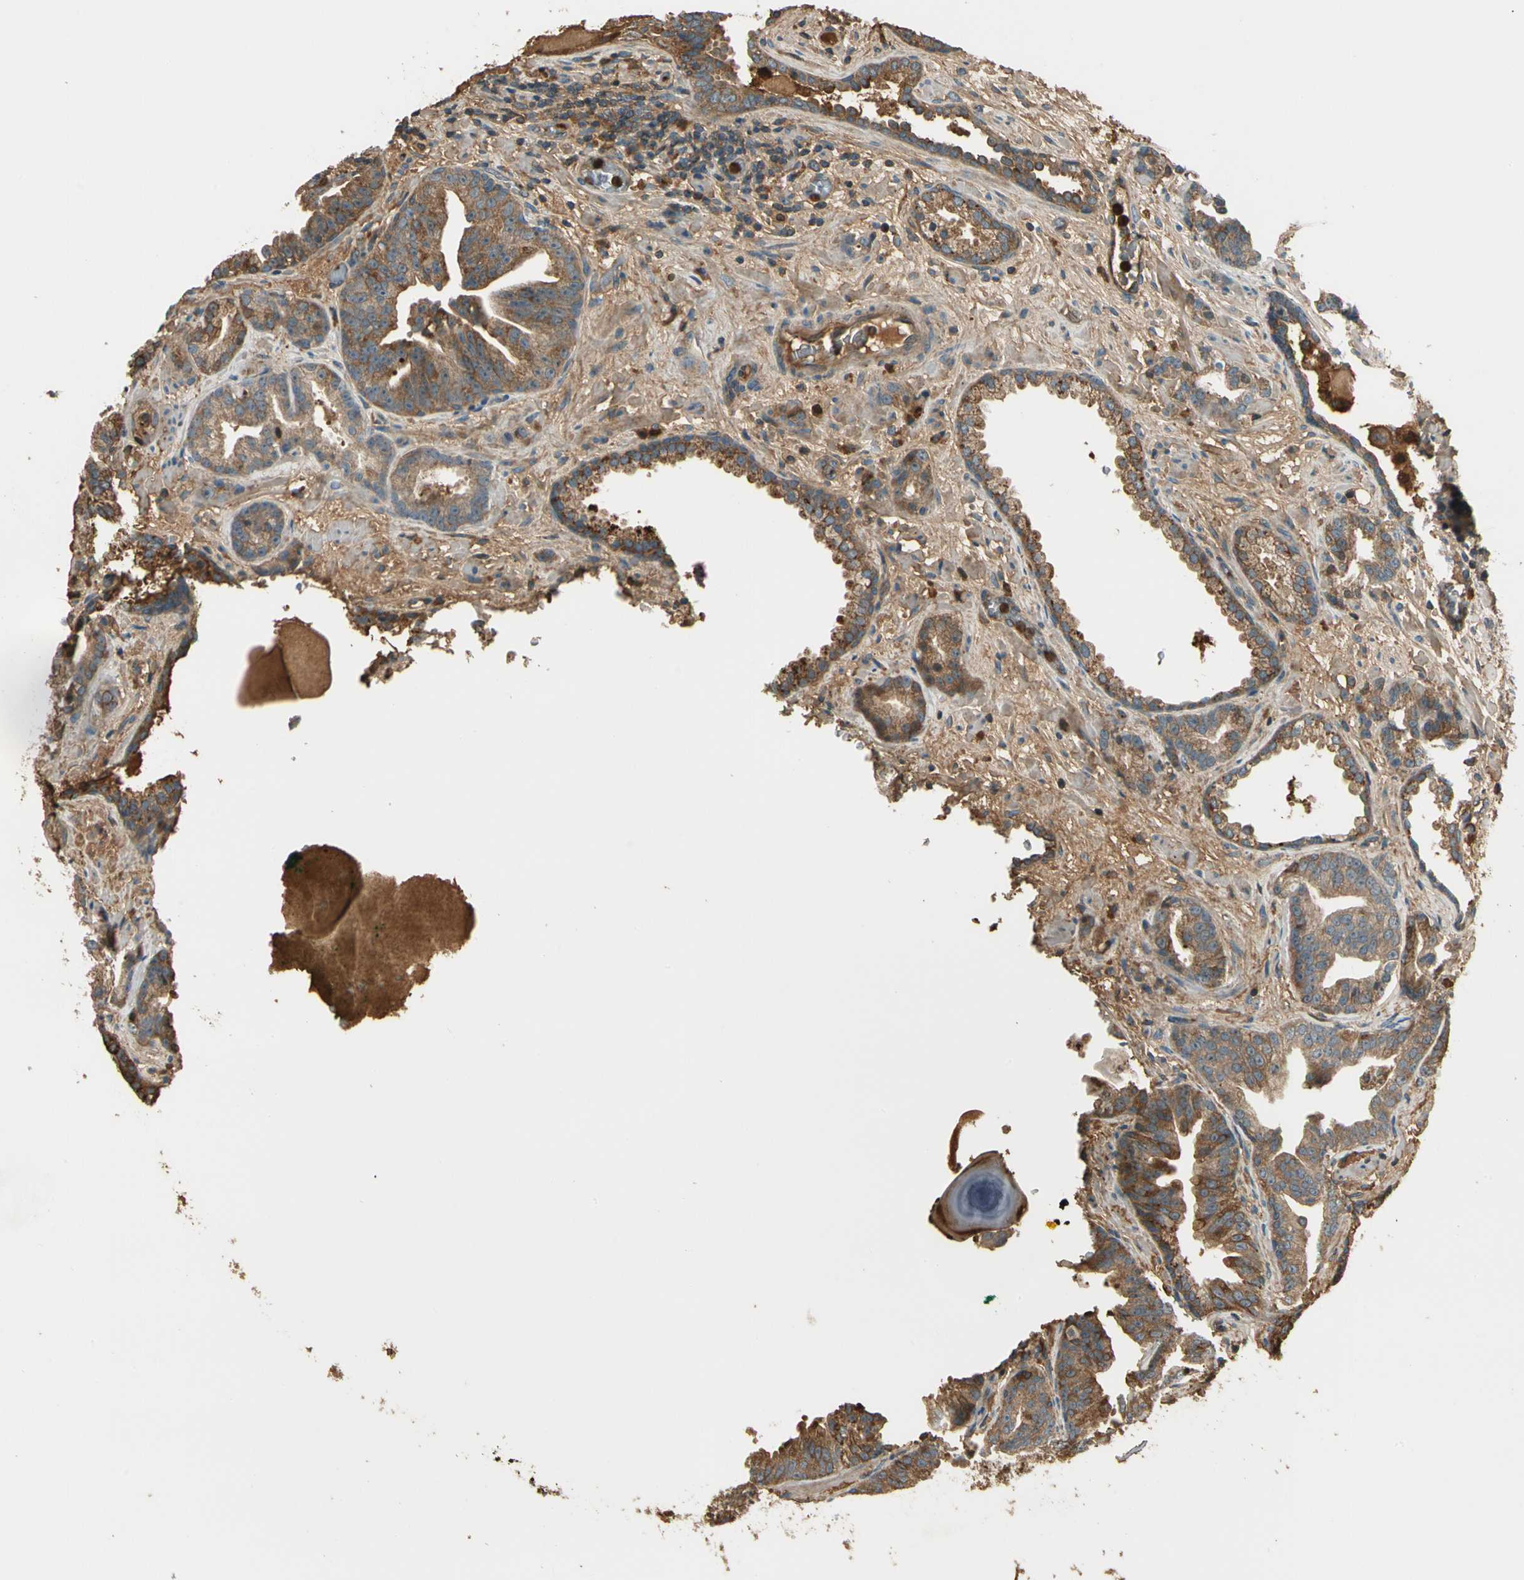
{"staining": {"intensity": "moderate", "quantity": ">75%", "location": "cytoplasmic/membranous"}, "tissue": "prostate cancer", "cell_type": "Tumor cells", "image_type": "cancer", "snomed": [{"axis": "morphology", "description": "Adenocarcinoma, Low grade"}, {"axis": "topography", "description": "Prostate"}], "caption": "Immunohistochemical staining of human prostate cancer (adenocarcinoma (low-grade)) exhibits medium levels of moderate cytoplasmic/membranous staining in about >75% of tumor cells.", "gene": "STX11", "patient": {"sex": "male", "age": 63}}